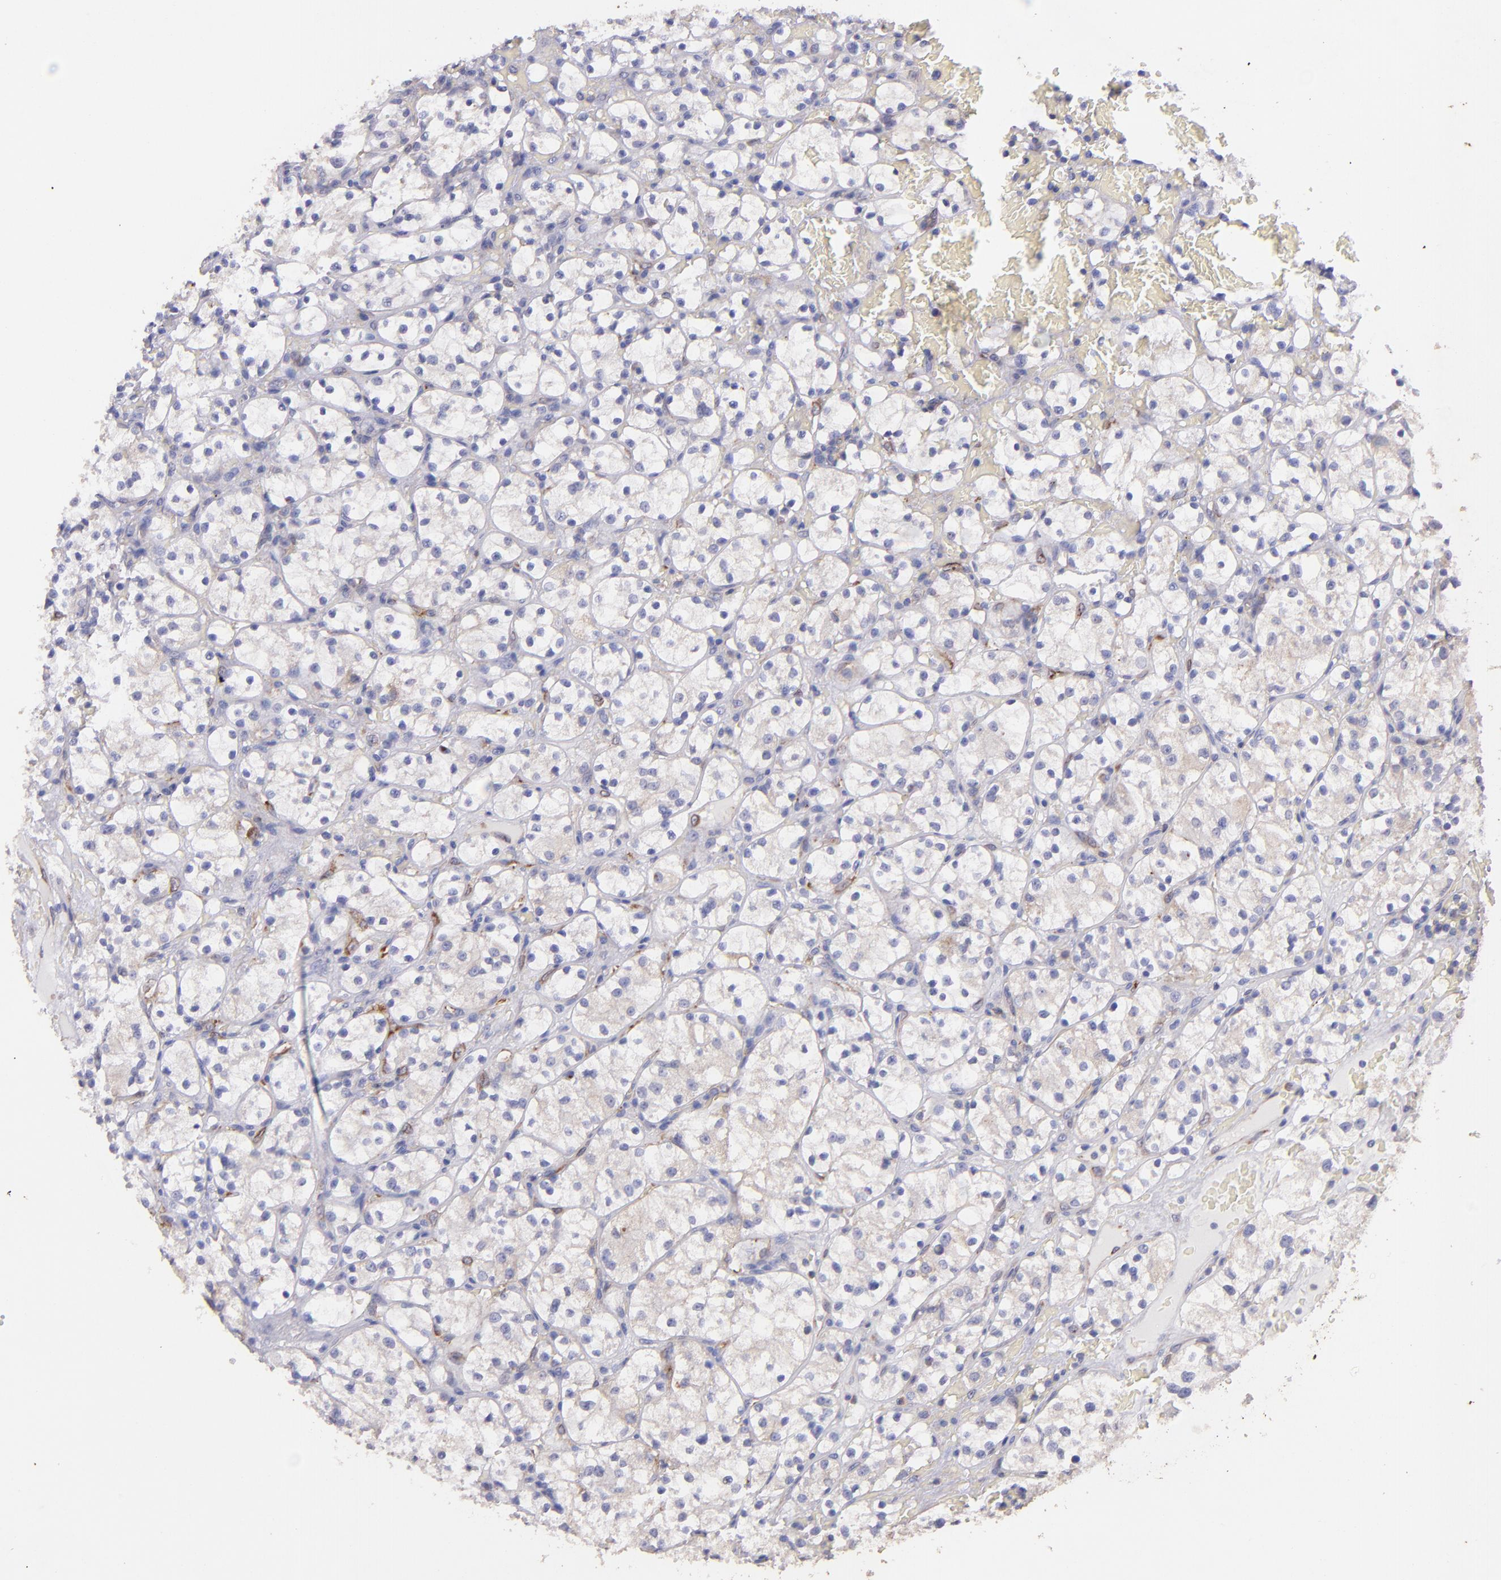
{"staining": {"intensity": "negative", "quantity": "none", "location": "none"}, "tissue": "renal cancer", "cell_type": "Tumor cells", "image_type": "cancer", "snomed": [{"axis": "morphology", "description": "Adenocarcinoma, NOS"}, {"axis": "topography", "description": "Kidney"}], "caption": "An immunohistochemistry image of renal cancer is shown. There is no staining in tumor cells of renal cancer.", "gene": "RET", "patient": {"sex": "female", "age": 60}}